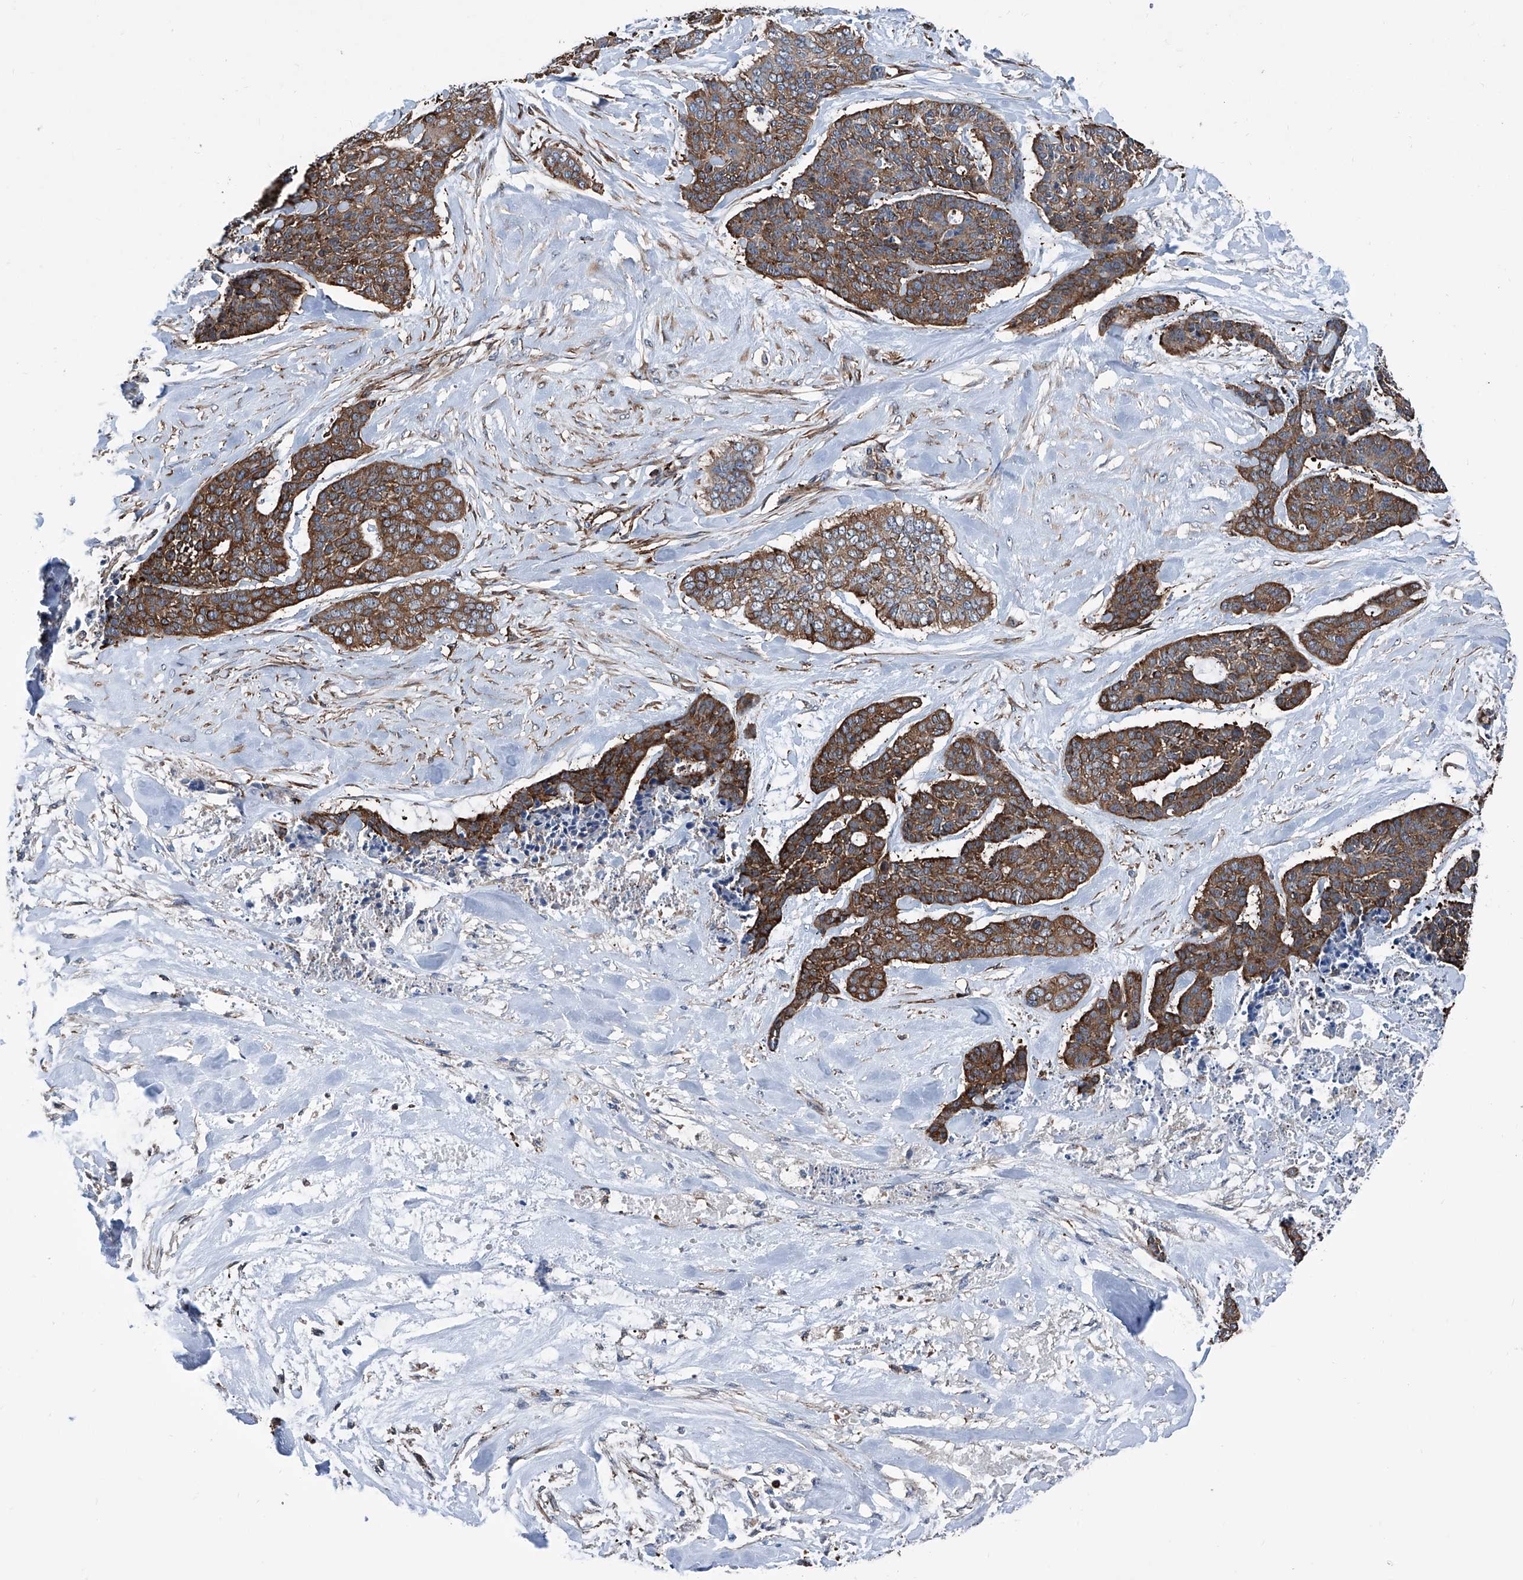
{"staining": {"intensity": "strong", "quantity": ">75%", "location": "cytoplasmic/membranous"}, "tissue": "skin cancer", "cell_type": "Tumor cells", "image_type": "cancer", "snomed": [{"axis": "morphology", "description": "Basal cell carcinoma"}, {"axis": "topography", "description": "Skin"}], "caption": "About >75% of tumor cells in human basal cell carcinoma (skin) reveal strong cytoplasmic/membranous protein staining as visualized by brown immunohistochemical staining.", "gene": "ZNF484", "patient": {"sex": "female", "age": 64}}